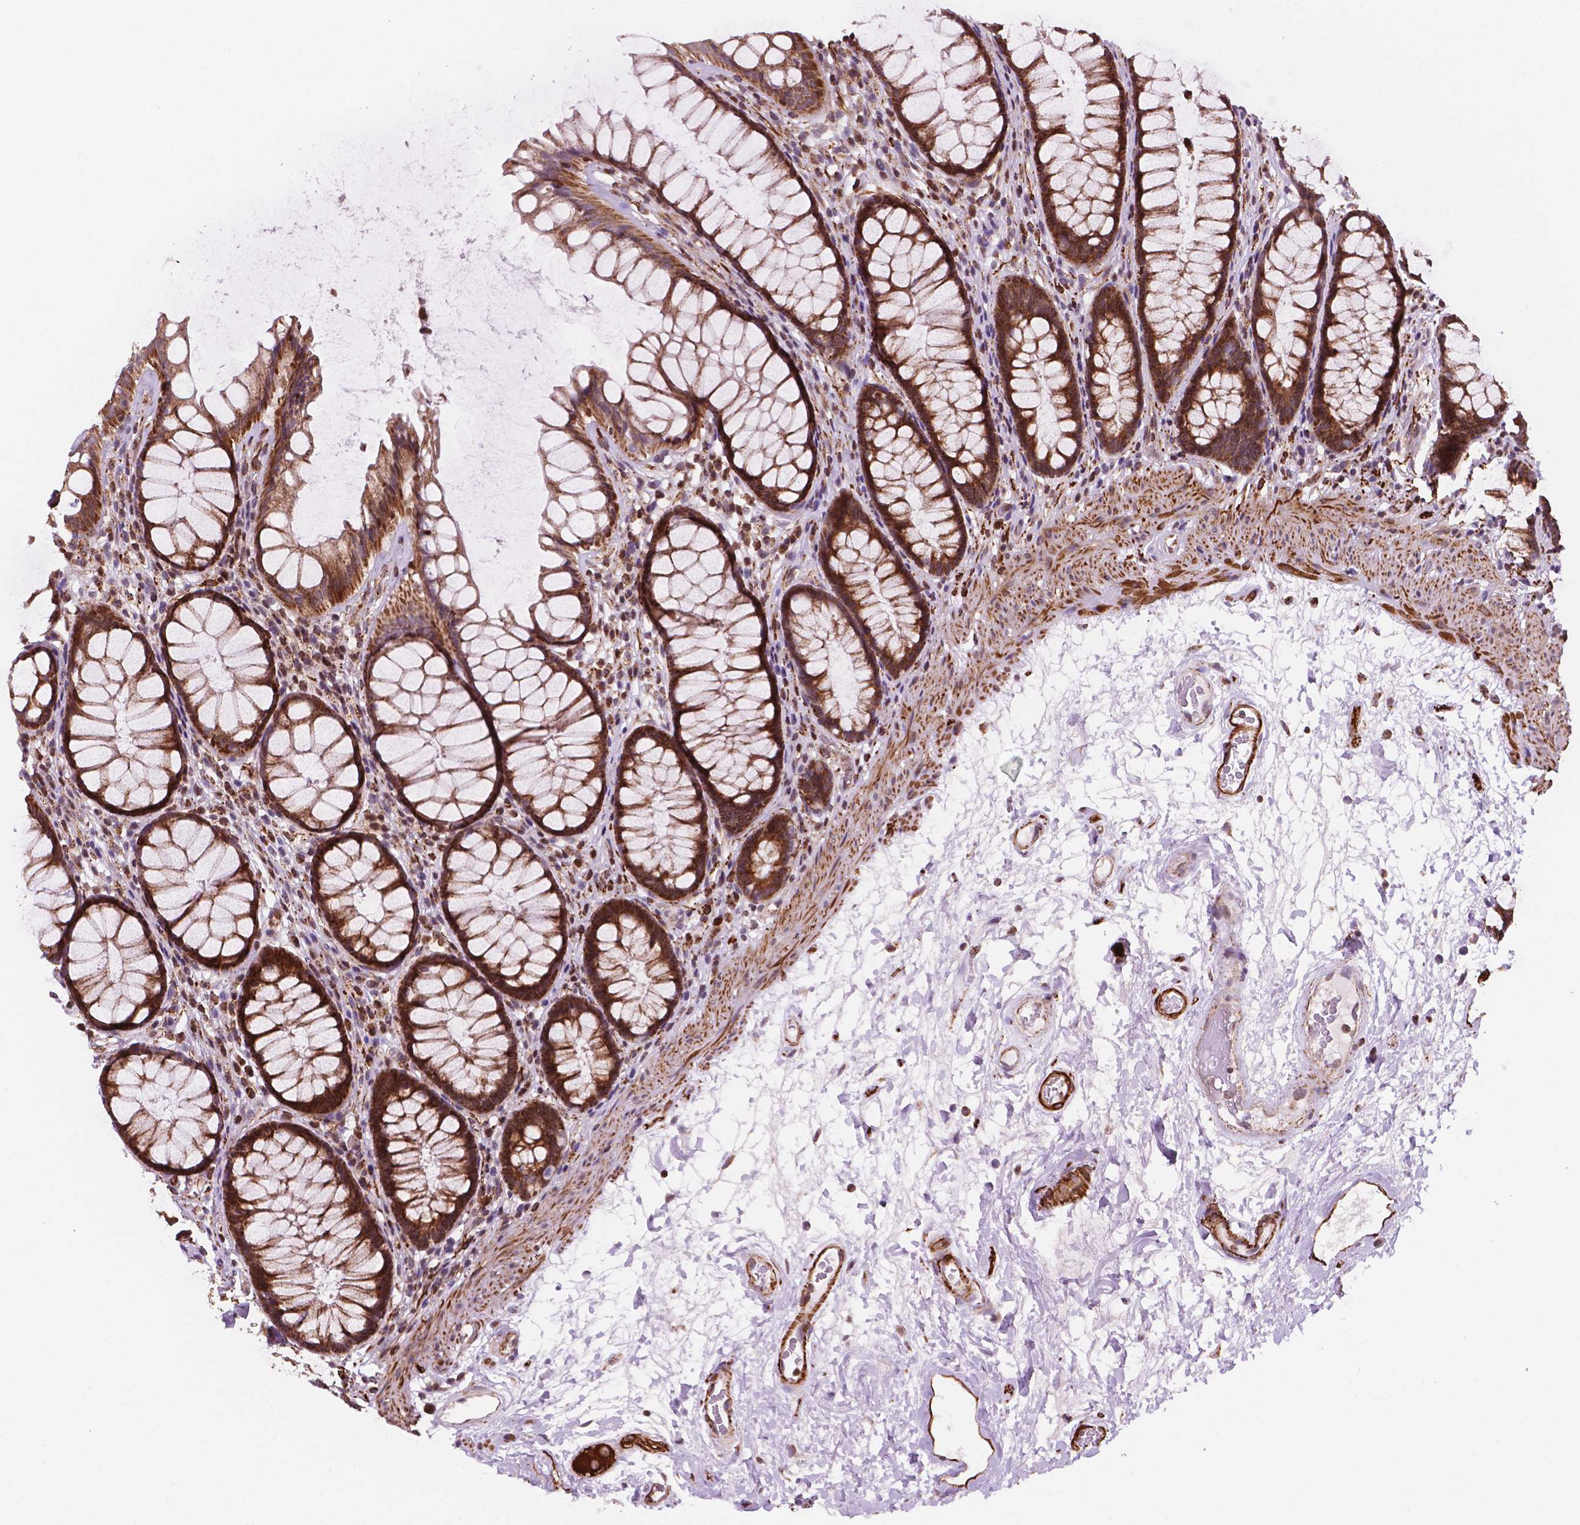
{"staining": {"intensity": "strong", "quantity": ">75%", "location": "cytoplasmic/membranous"}, "tissue": "rectum", "cell_type": "Glandular cells", "image_type": "normal", "snomed": [{"axis": "morphology", "description": "Normal tissue, NOS"}, {"axis": "topography", "description": "Rectum"}], "caption": "The immunohistochemical stain highlights strong cytoplasmic/membranous positivity in glandular cells of normal rectum.", "gene": "GEMIN4", "patient": {"sex": "male", "age": 72}}